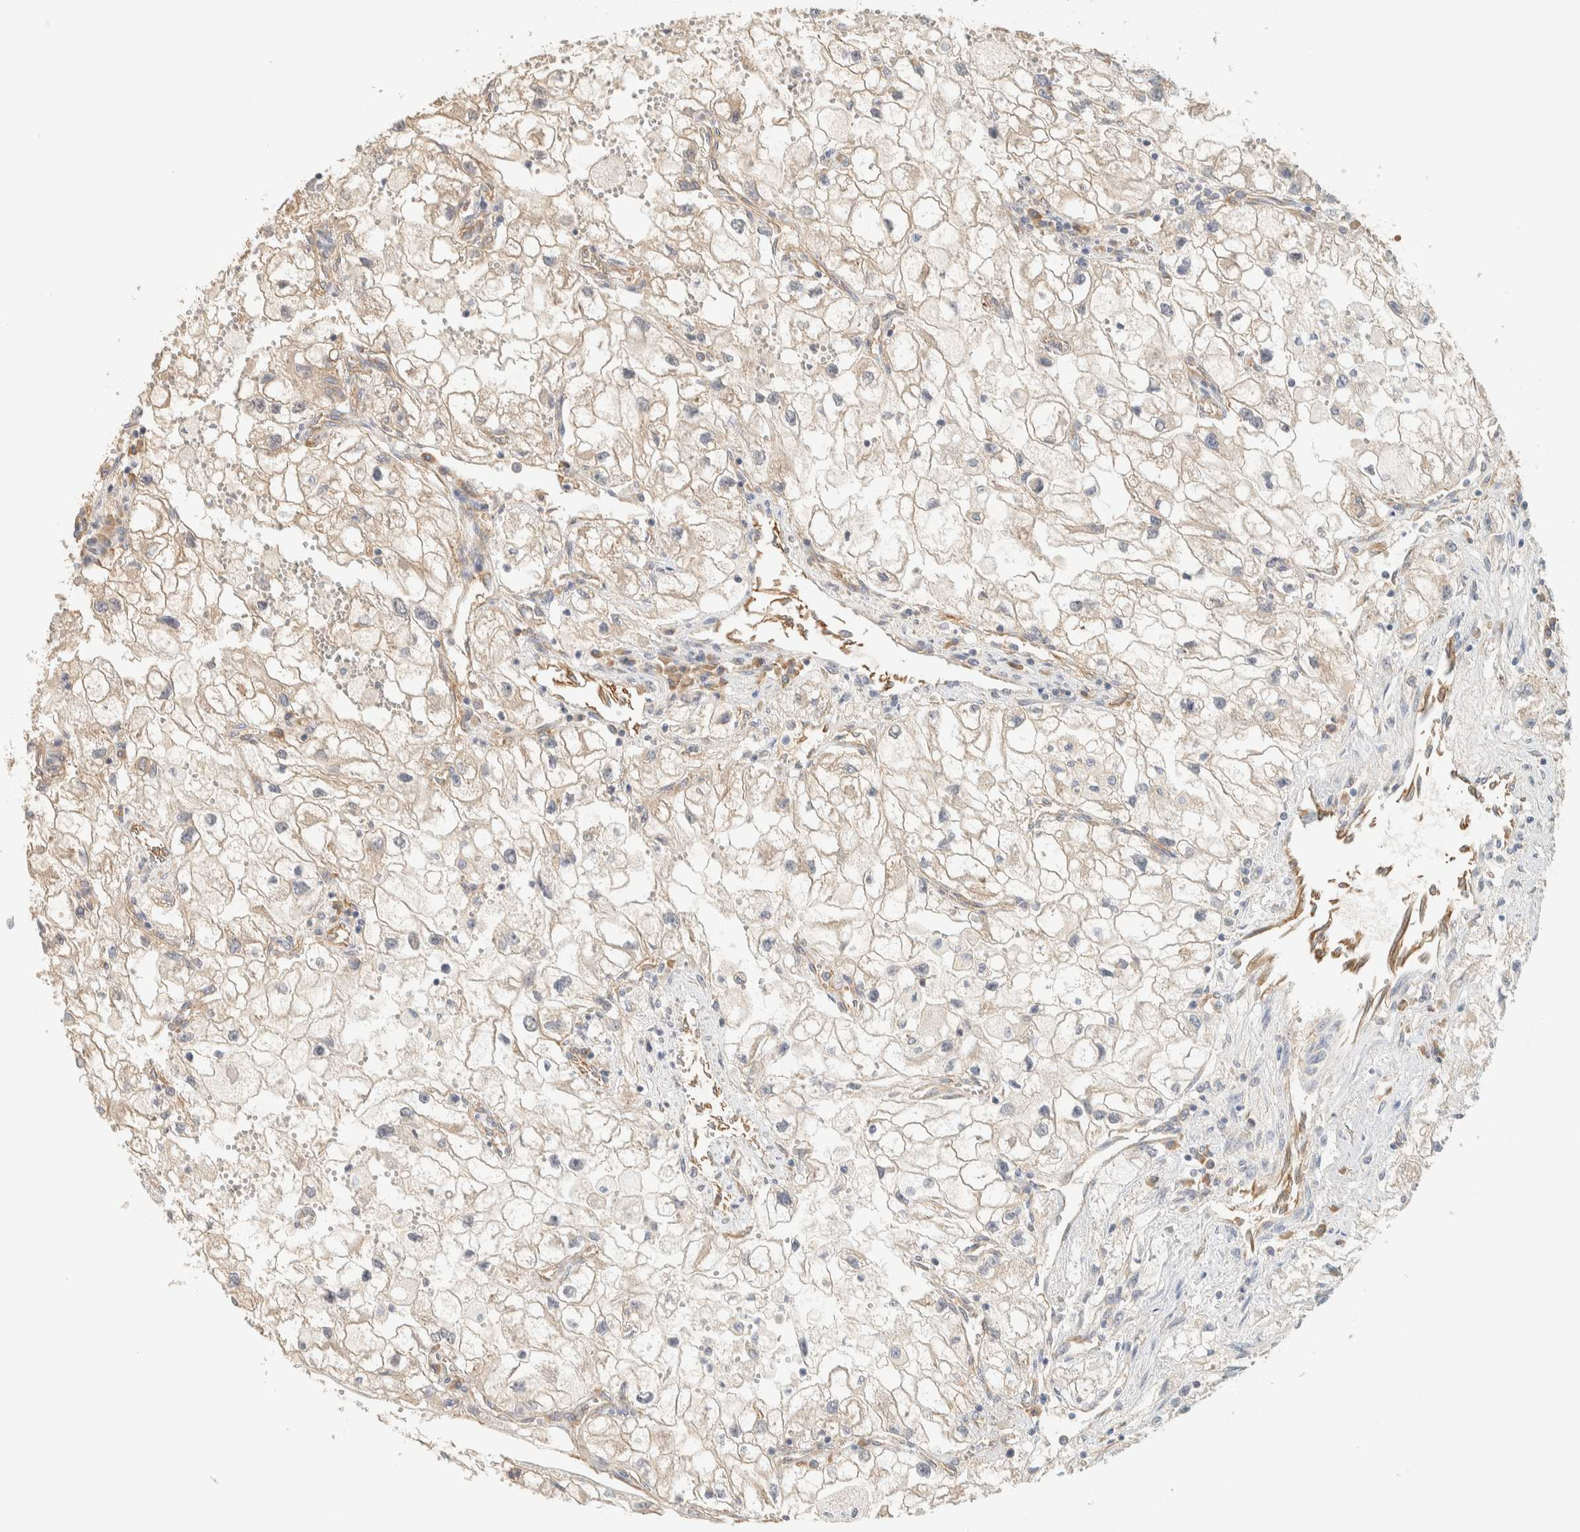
{"staining": {"intensity": "negative", "quantity": "none", "location": "none"}, "tissue": "renal cancer", "cell_type": "Tumor cells", "image_type": "cancer", "snomed": [{"axis": "morphology", "description": "Adenocarcinoma, NOS"}, {"axis": "topography", "description": "Kidney"}], "caption": "Immunohistochemical staining of renal cancer demonstrates no significant staining in tumor cells. Nuclei are stained in blue.", "gene": "LIMA1", "patient": {"sex": "female", "age": 70}}